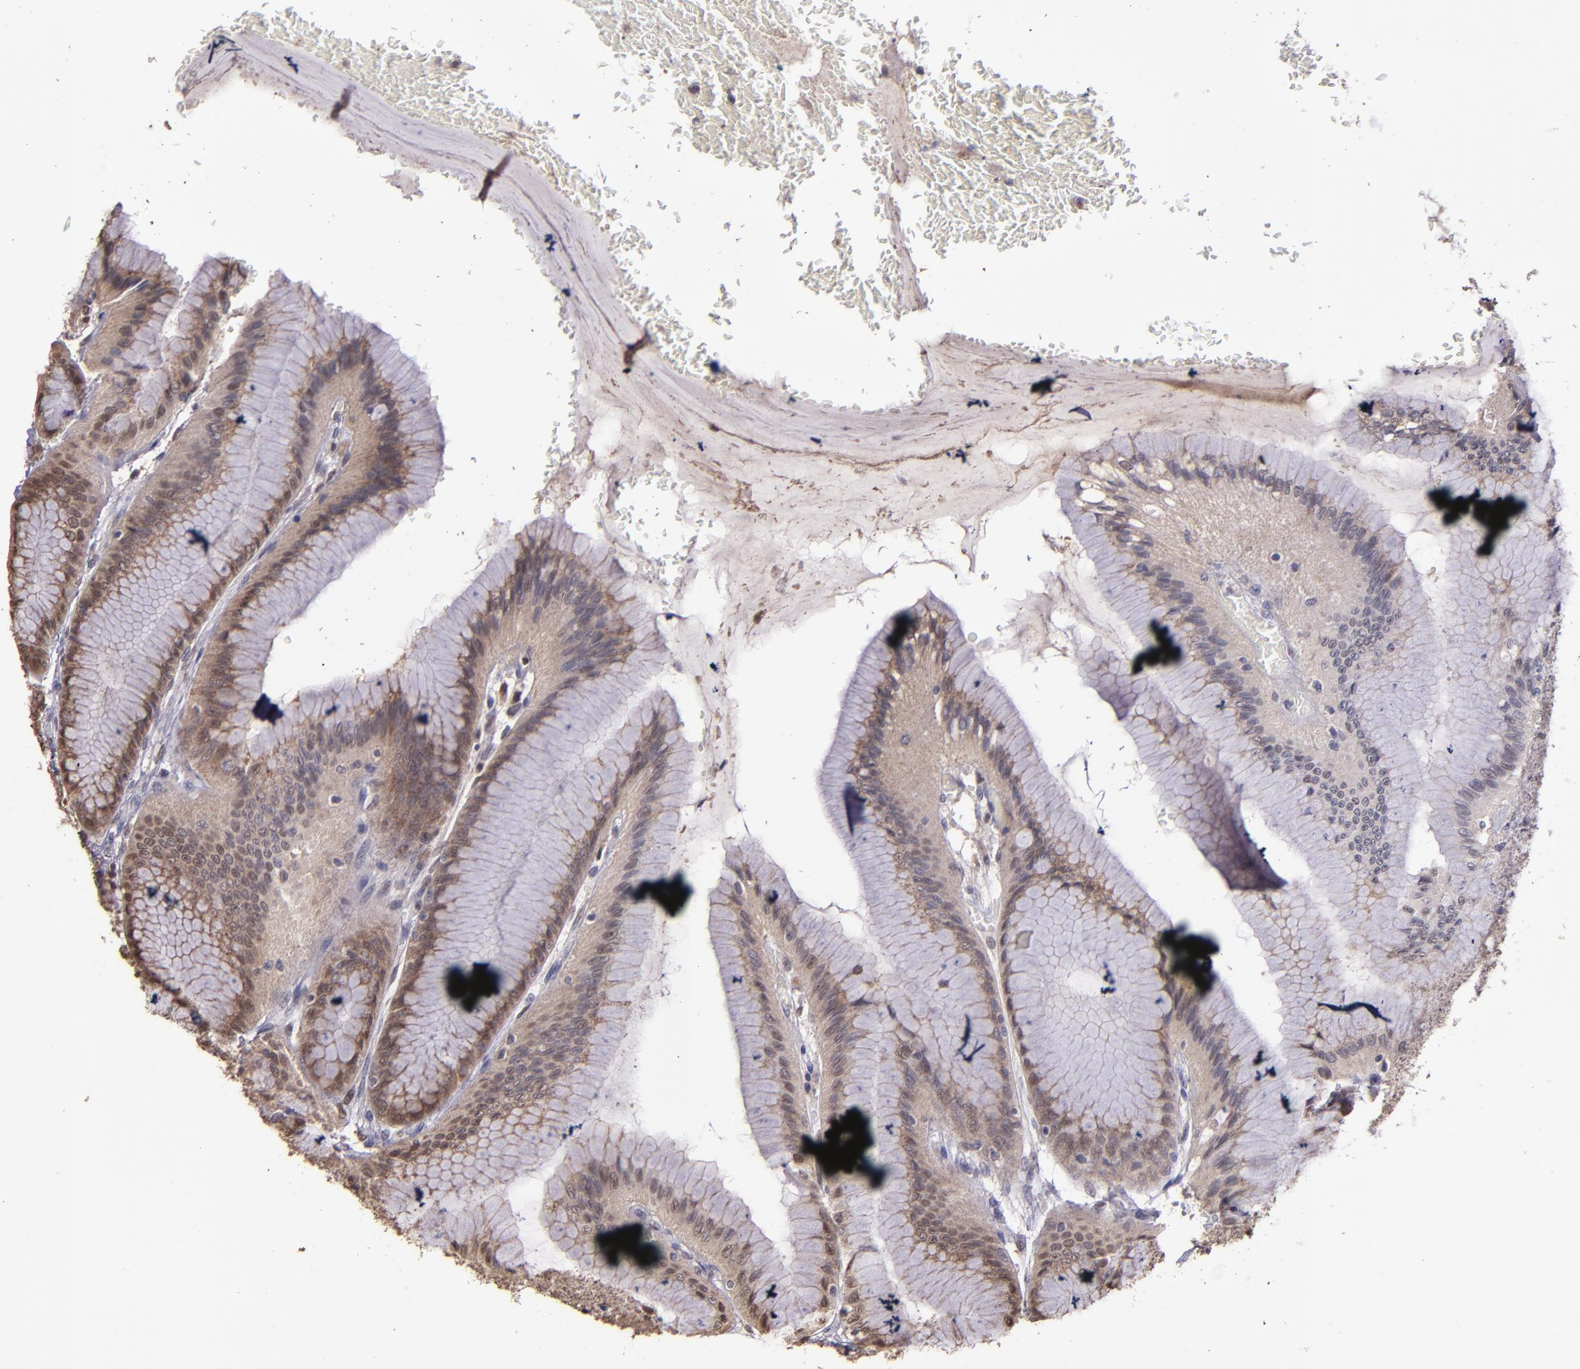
{"staining": {"intensity": "weak", "quantity": "25%-75%", "location": "cytoplasmic/membranous,nuclear"}, "tissue": "stomach", "cell_type": "Glandular cells", "image_type": "normal", "snomed": [{"axis": "morphology", "description": "Normal tissue, NOS"}, {"axis": "morphology", "description": "Adenocarcinoma, NOS"}, {"axis": "topography", "description": "Stomach"}, {"axis": "topography", "description": "Stomach, lower"}], "caption": "Immunohistochemical staining of normal stomach displays 25%-75% levels of weak cytoplasmic/membranous,nuclear protein expression in approximately 25%-75% of glandular cells. The staining was performed using DAB (3,3'-diaminobenzidine), with brown indicating positive protein expression. Nuclei are stained blue with hematoxylin.", "gene": "SERPINF2", "patient": {"sex": "female", "age": 65}}